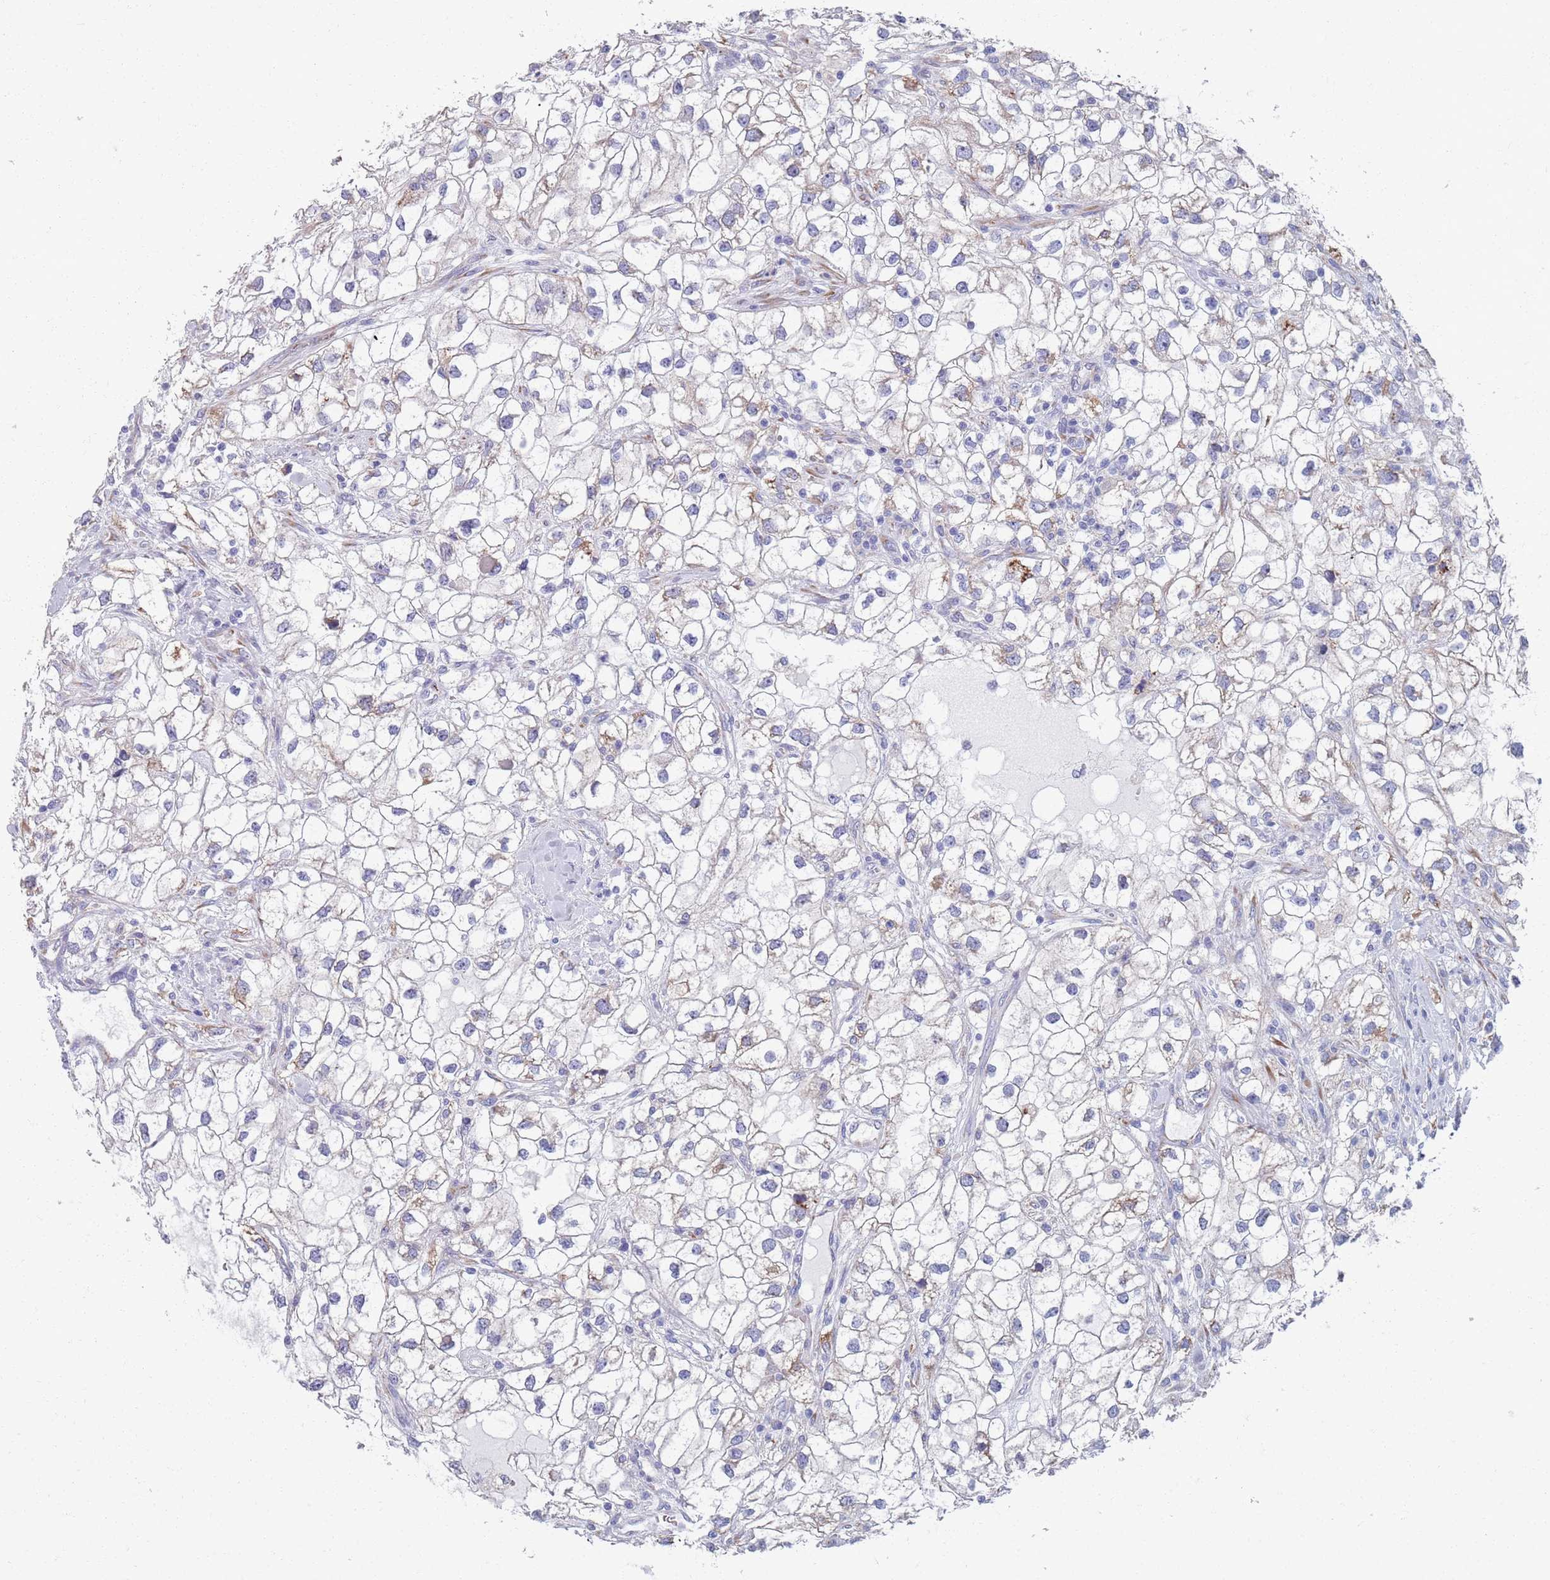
{"staining": {"intensity": "negative", "quantity": "none", "location": "none"}, "tissue": "renal cancer", "cell_type": "Tumor cells", "image_type": "cancer", "snomed": [{"axis": "morphology", "description": "Adenocarcinoma, NOS"}, {"axis": "topography", "description": "Kidney"}], "caption": "This is an immunohistochemistry photomicrograph of human renal adenocarcinoma. There is no staining in tumor cells.", "gene": "PLOD1", "patient": {"sex": "male", "age": 59}}